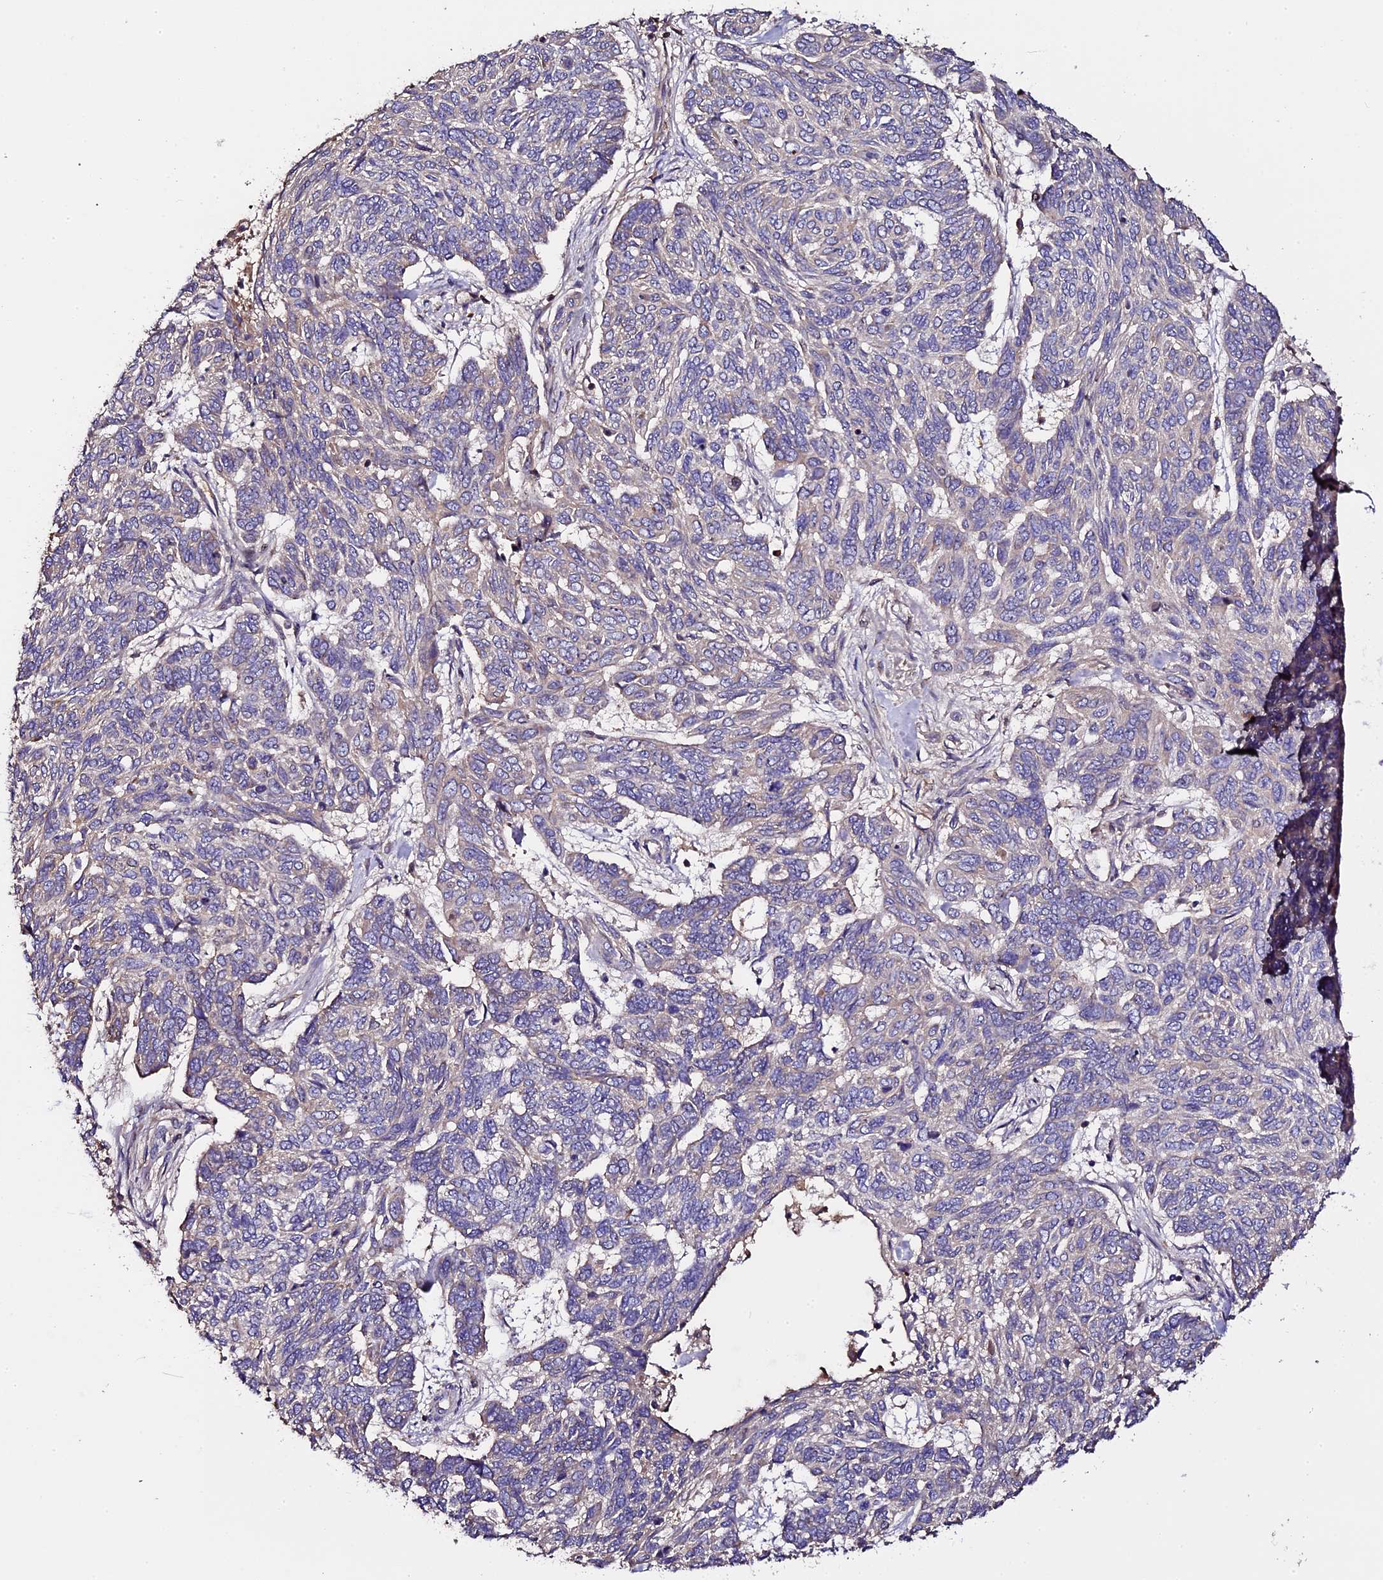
{"staining": {"intensity": "negative", "quantity": "none", "location": "none"}, "tissue": "skin cancer", "cell_type": "Tumor cells", "image_type": "cancer", "snomed": [{"axis": "morphology", "description": "Basal cell carcinoma"}, {"axis": "topography", "description": "Skin"}], "caption": "Micrograph shows no significant protein positivity in tumor cells of skin basal cell carcinoma.", "gene": "LYG2", "patient": {"sex": "female", "age": 65}}